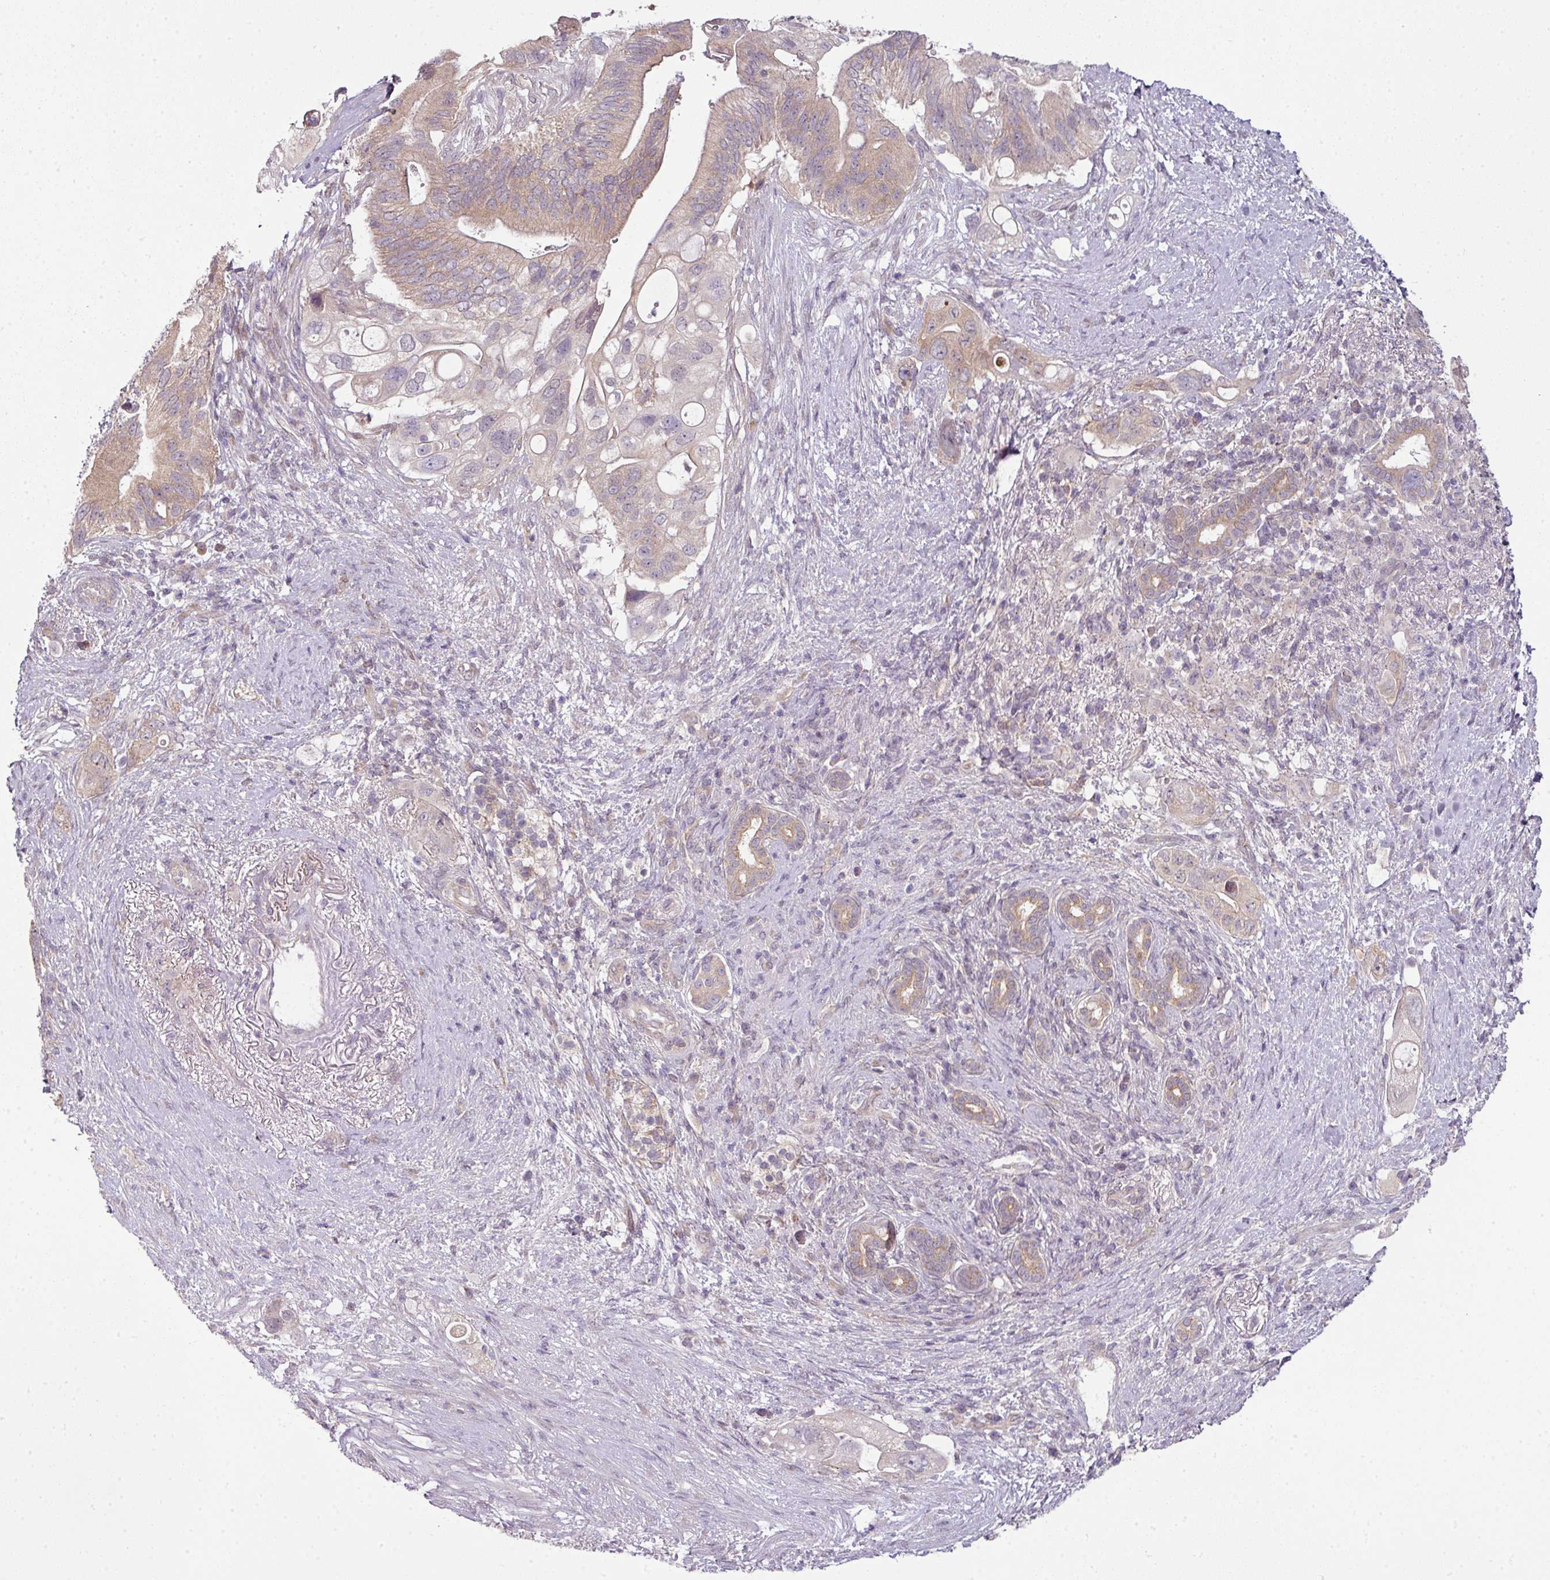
{"staining": {"intensity": "weak", "quantity": "25%-75%", "location": "cytoplasmic/membranous"}, "tissue": "pancreatic cancer", "cell_type": "Tumor cells", "image_type": "cancer", "snomed": [{"axis": "morphology", "description": "Adenocarcinoma, NOS"}, {"axis": "topography", "description": "Pancreas"}], "caption": "Immunohistochemistry (IHC) (DAB (3,3'-diaminobenzidine)) staining of human pancreatic adenocarcinoma shows weak cytoplasmic/membranous protein staining in approximately 25%-75% of tumor cells. (DAB (3,3'-diaminobenzidine) IHC, brown staining for protein, blue staining for nuclei).", "gene": "DERPC", "patient": {"sex": "female", "age": 72}}